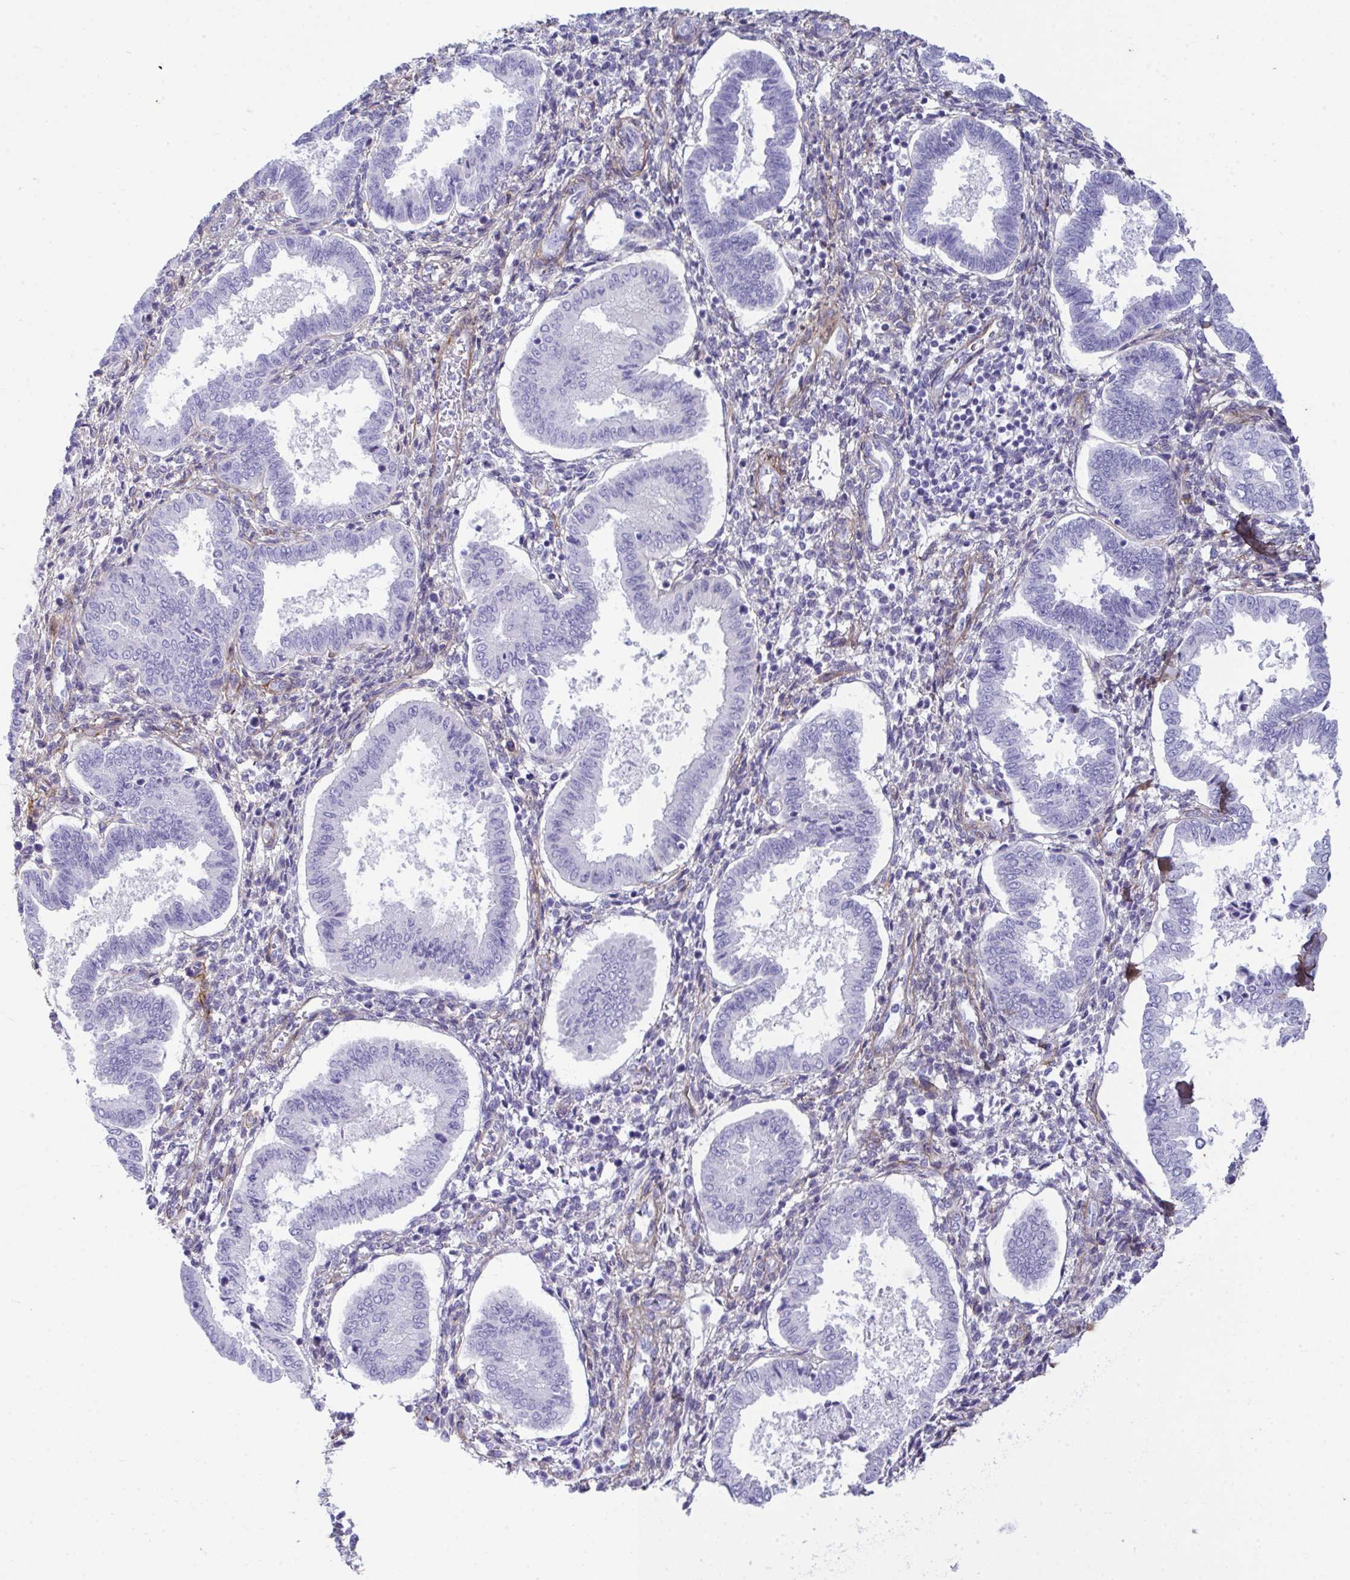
{"staining": {"intensity": "negative", "quantity": "none", "location": "none"}, "tissue": "endometrium", "cell_type": "Cells in endometrial stroma", "image_type": "normal", "snomed": [{"axis": "morphology", "description": "Normal tissue, NOS"}, {"axis": "topography", "description": "Endometrium"}], "caption": "A histopathology image of endometrium stained for a protein shows no brown staining in cells in endometrial stroma. (Stains: DAB immunohistochemistry with hematoxylin counter stain, Microscopy: brightfield microscopy at high magnification).", "gene": "LHFPL6", "patient": {"sex": "female", "age": 24}}